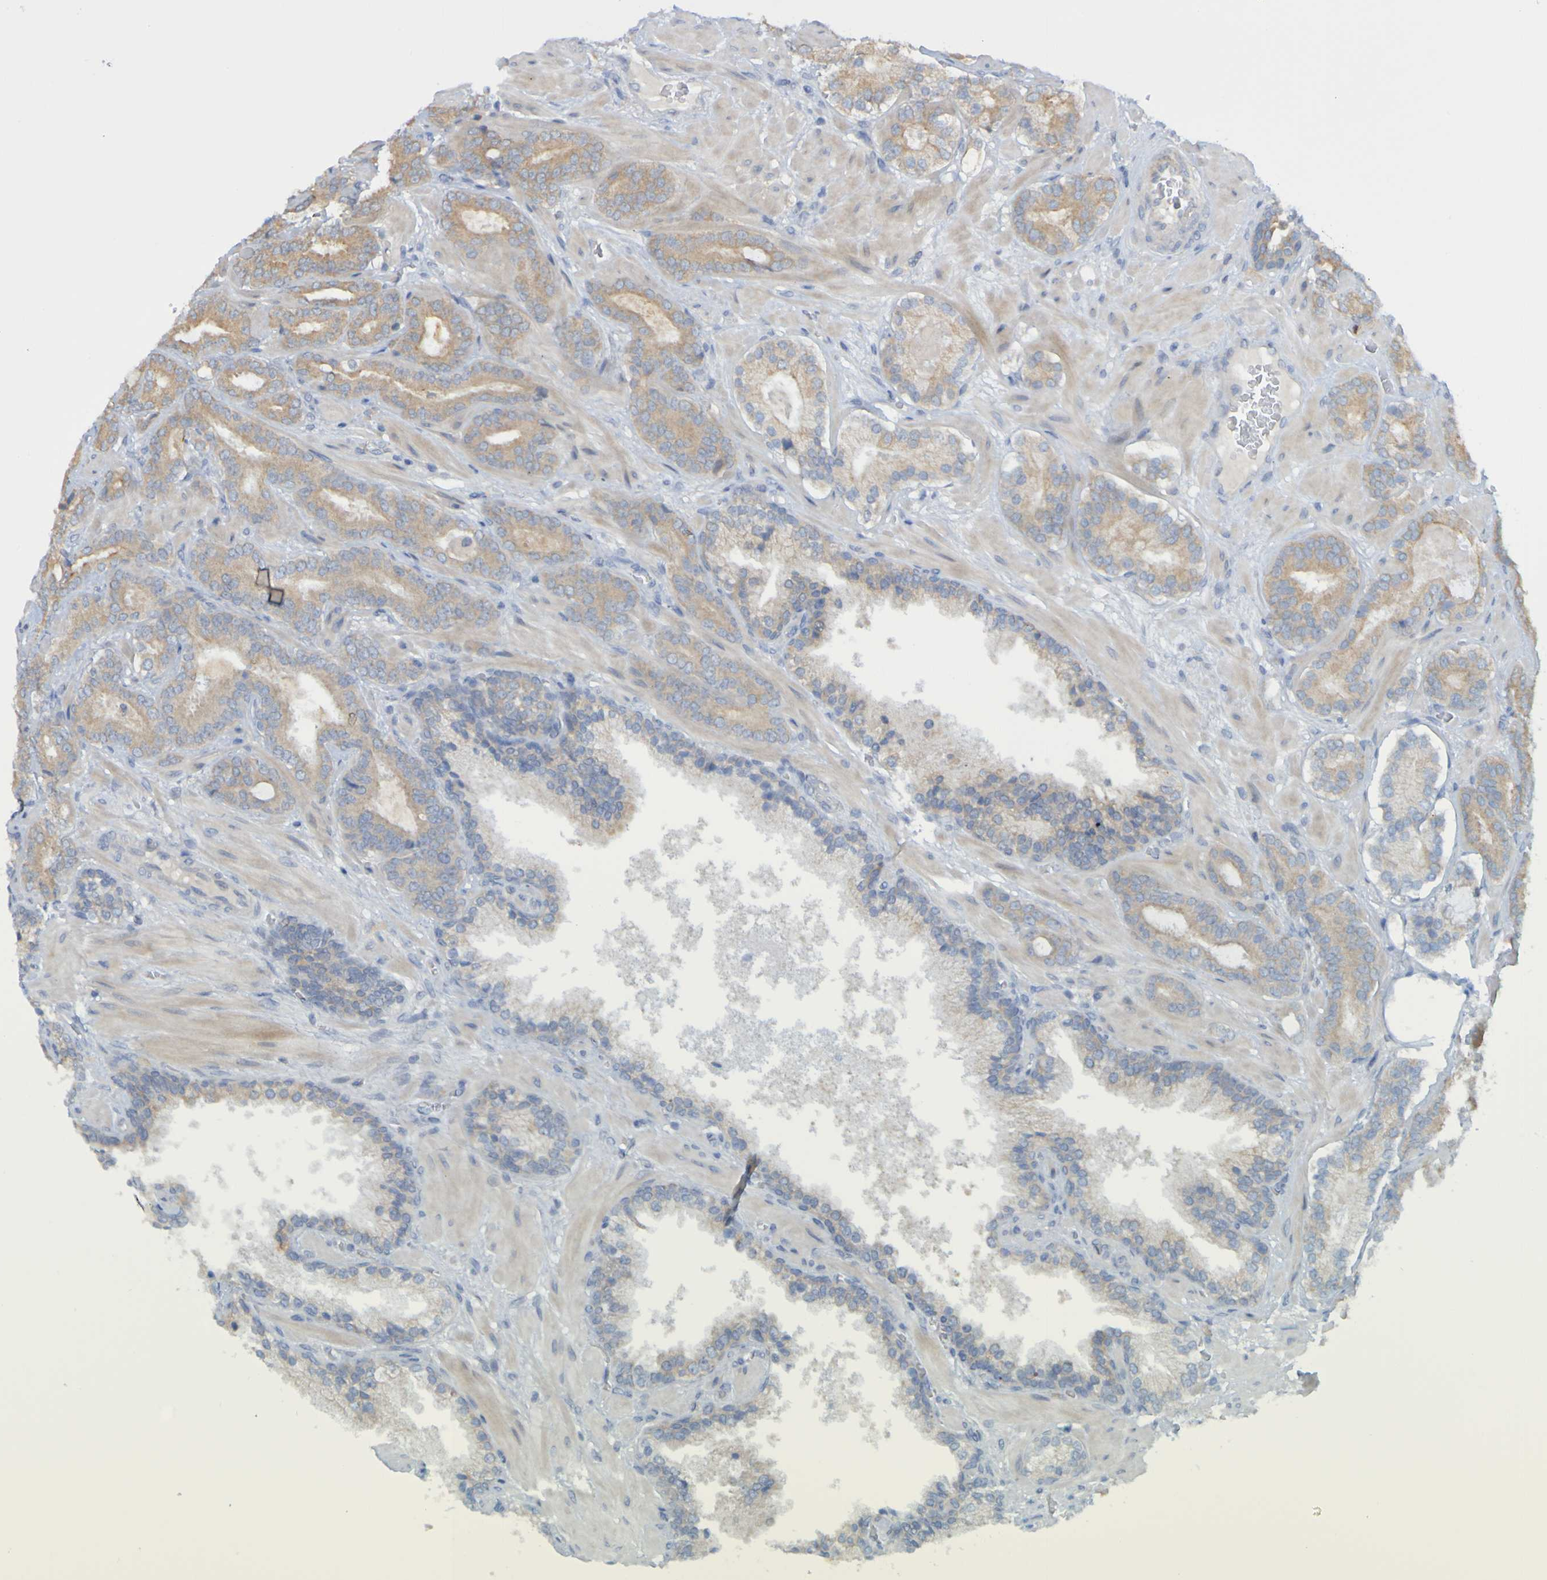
{"staining": {"intensity": "moderate", "quantity": "25%-75%", "location": "cytoplasmic/membranous"}, "tissue": "prostate cancer", "cell_type": "Tumor cells", "image_type": "cancer", "snomed": [{"axis": "morphology", "description": "Adenocarcinoma, Low grade"}, {"axis": "topography", "description": "Prostate"}], "caption": "Protein staining reveals moderate cytoplasmic/membranous staining in about 25%-75% of tumor cells in prostate cancer.", "gene": "NAV2", "patient": {"sex": "male", "age": 63}}